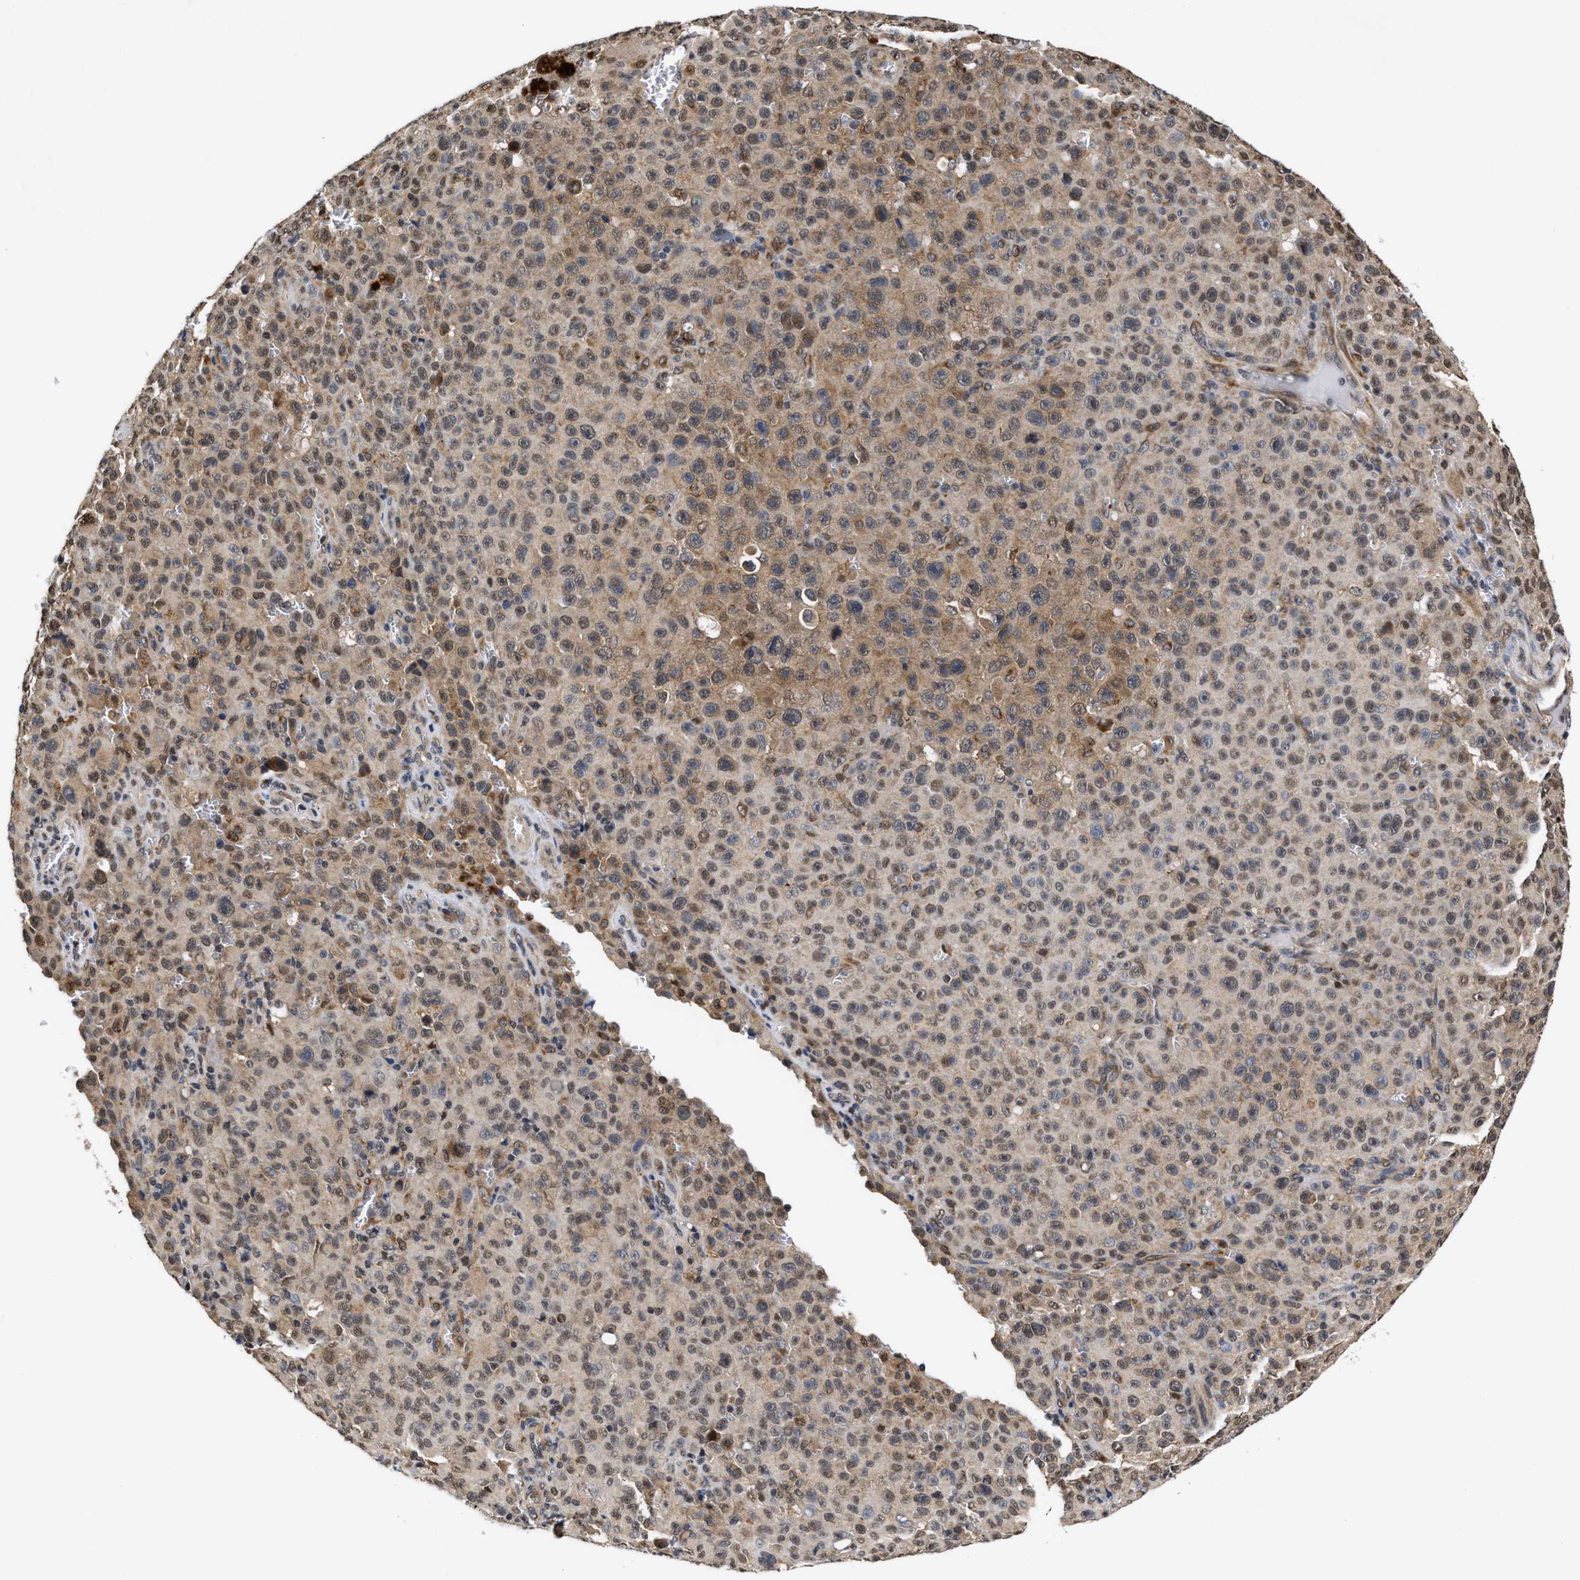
{"staining": {"intensity": "moderate", "quantity": "25%-75%", "location": "cytoplasmic/membranous"}, "tissue": "melanoma", "cell_type": "Tumor cells", "image_type": "cancer", "snomed": [{"axis": "morphology", "description": "Malignant melanoma, NOS"}, {"axis": "topography", "description": "Skin"}], "caption": "A micrograph showing moderate cytoplasmic/membranous expression in approximately 25%-75% of tumor cells in malignant melanoma, as visualized by brown immunohistochemical staining.", "gene": "CLIP2", "patient": {"sex": "female", "age": 82}}